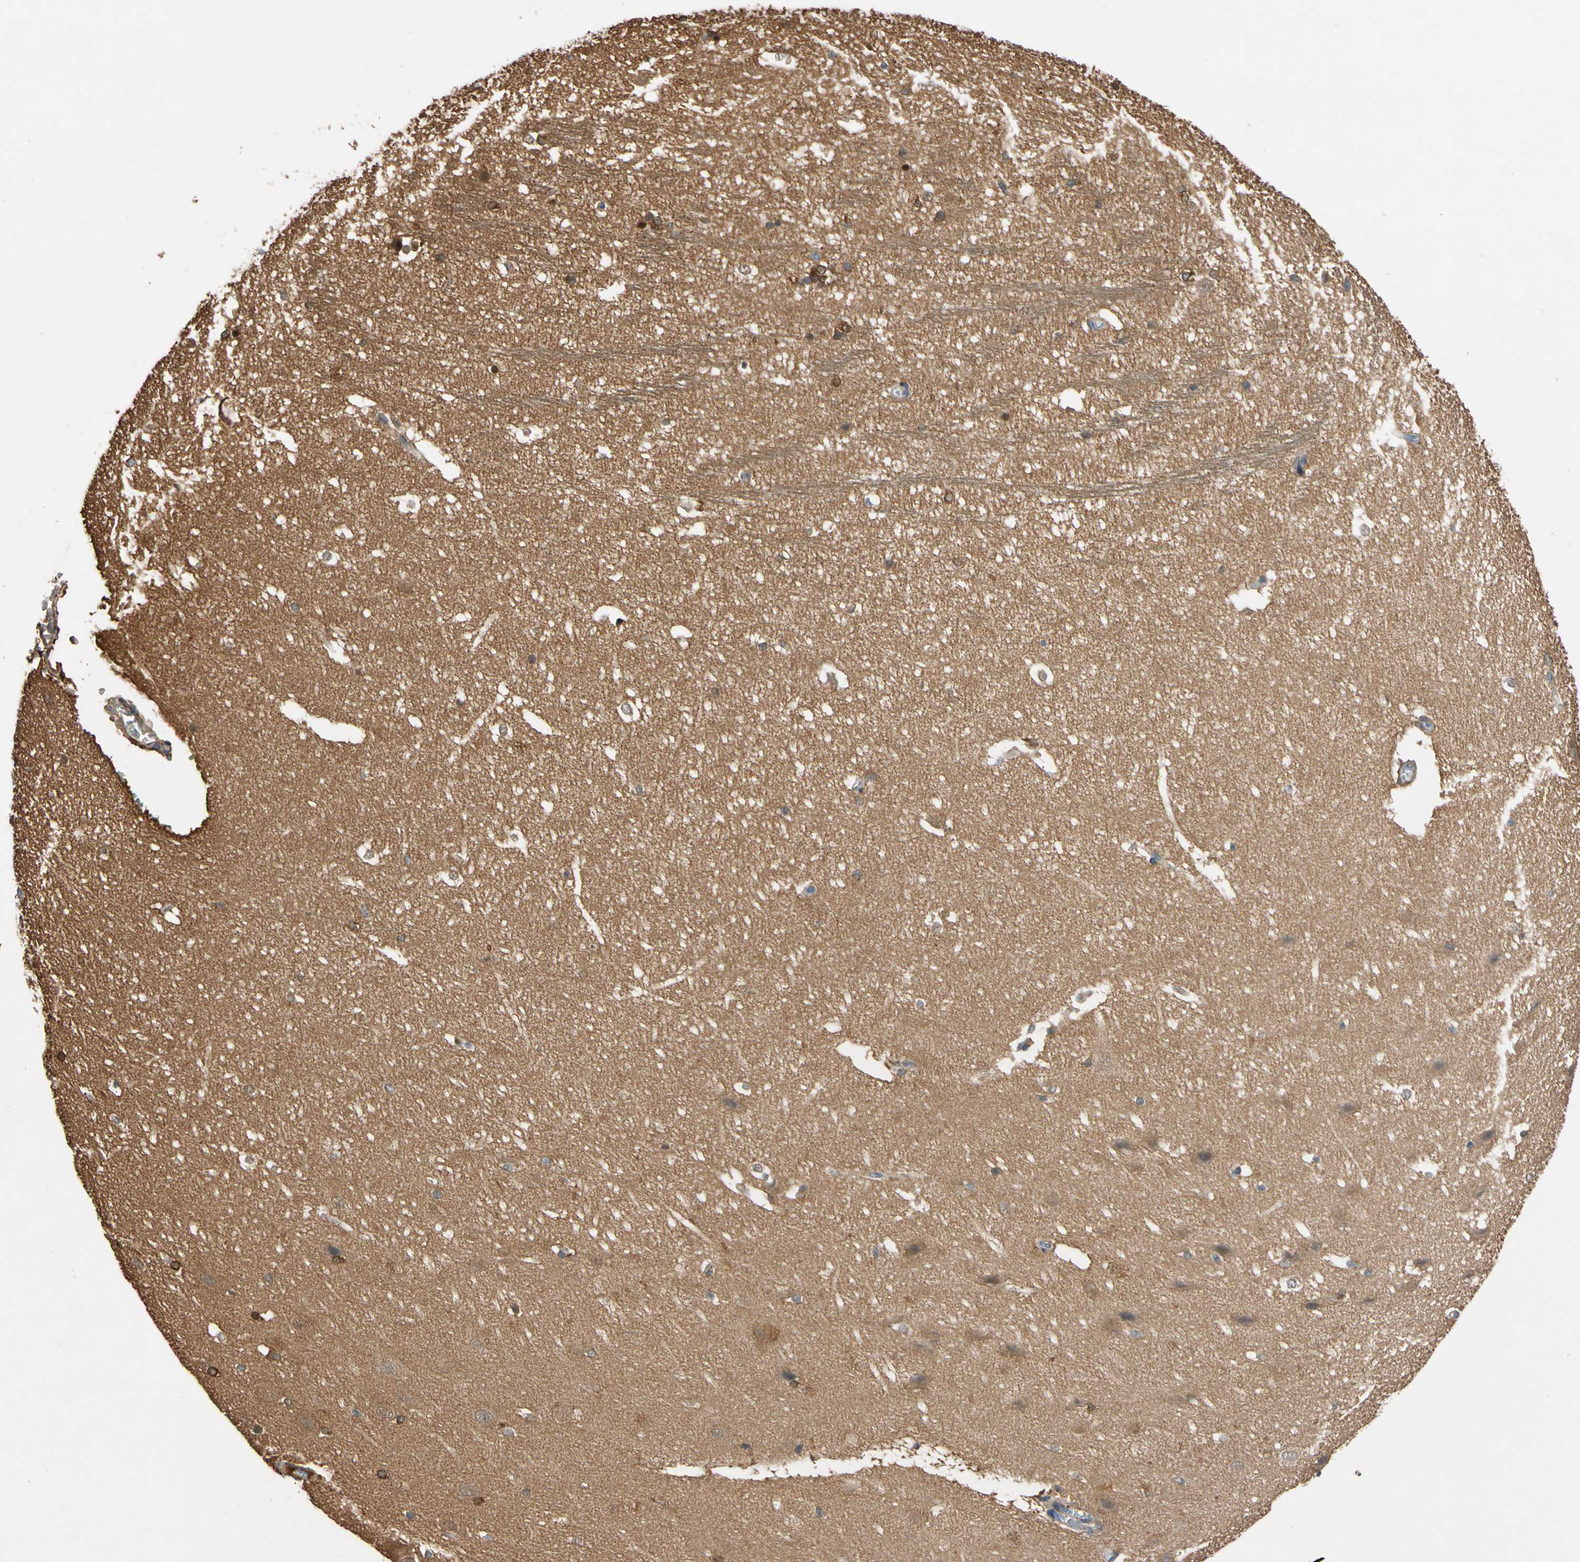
{"staining": {"intensity": "weak", "quantity": "25%-75%", "location": "cytoplasmic/membranous"}, "tissue": "hippocampus", "cell_type": "Glial cells", "image_type": "normal", "snomed": [{"axis": "morphology", "description": "Normal tissue, NOS"}, {"axis": "topography", "description": "Hippocampus"}], "caption": "A photomicrograph showing weak cytoplasmic/membranous expression in approximately 25%-75% of glial cells in normal hippocampus, as visualized by brown immunohistochemical staining.", "gene": "ENTREP3", "patient": {"sex": "female", "age": 19}}